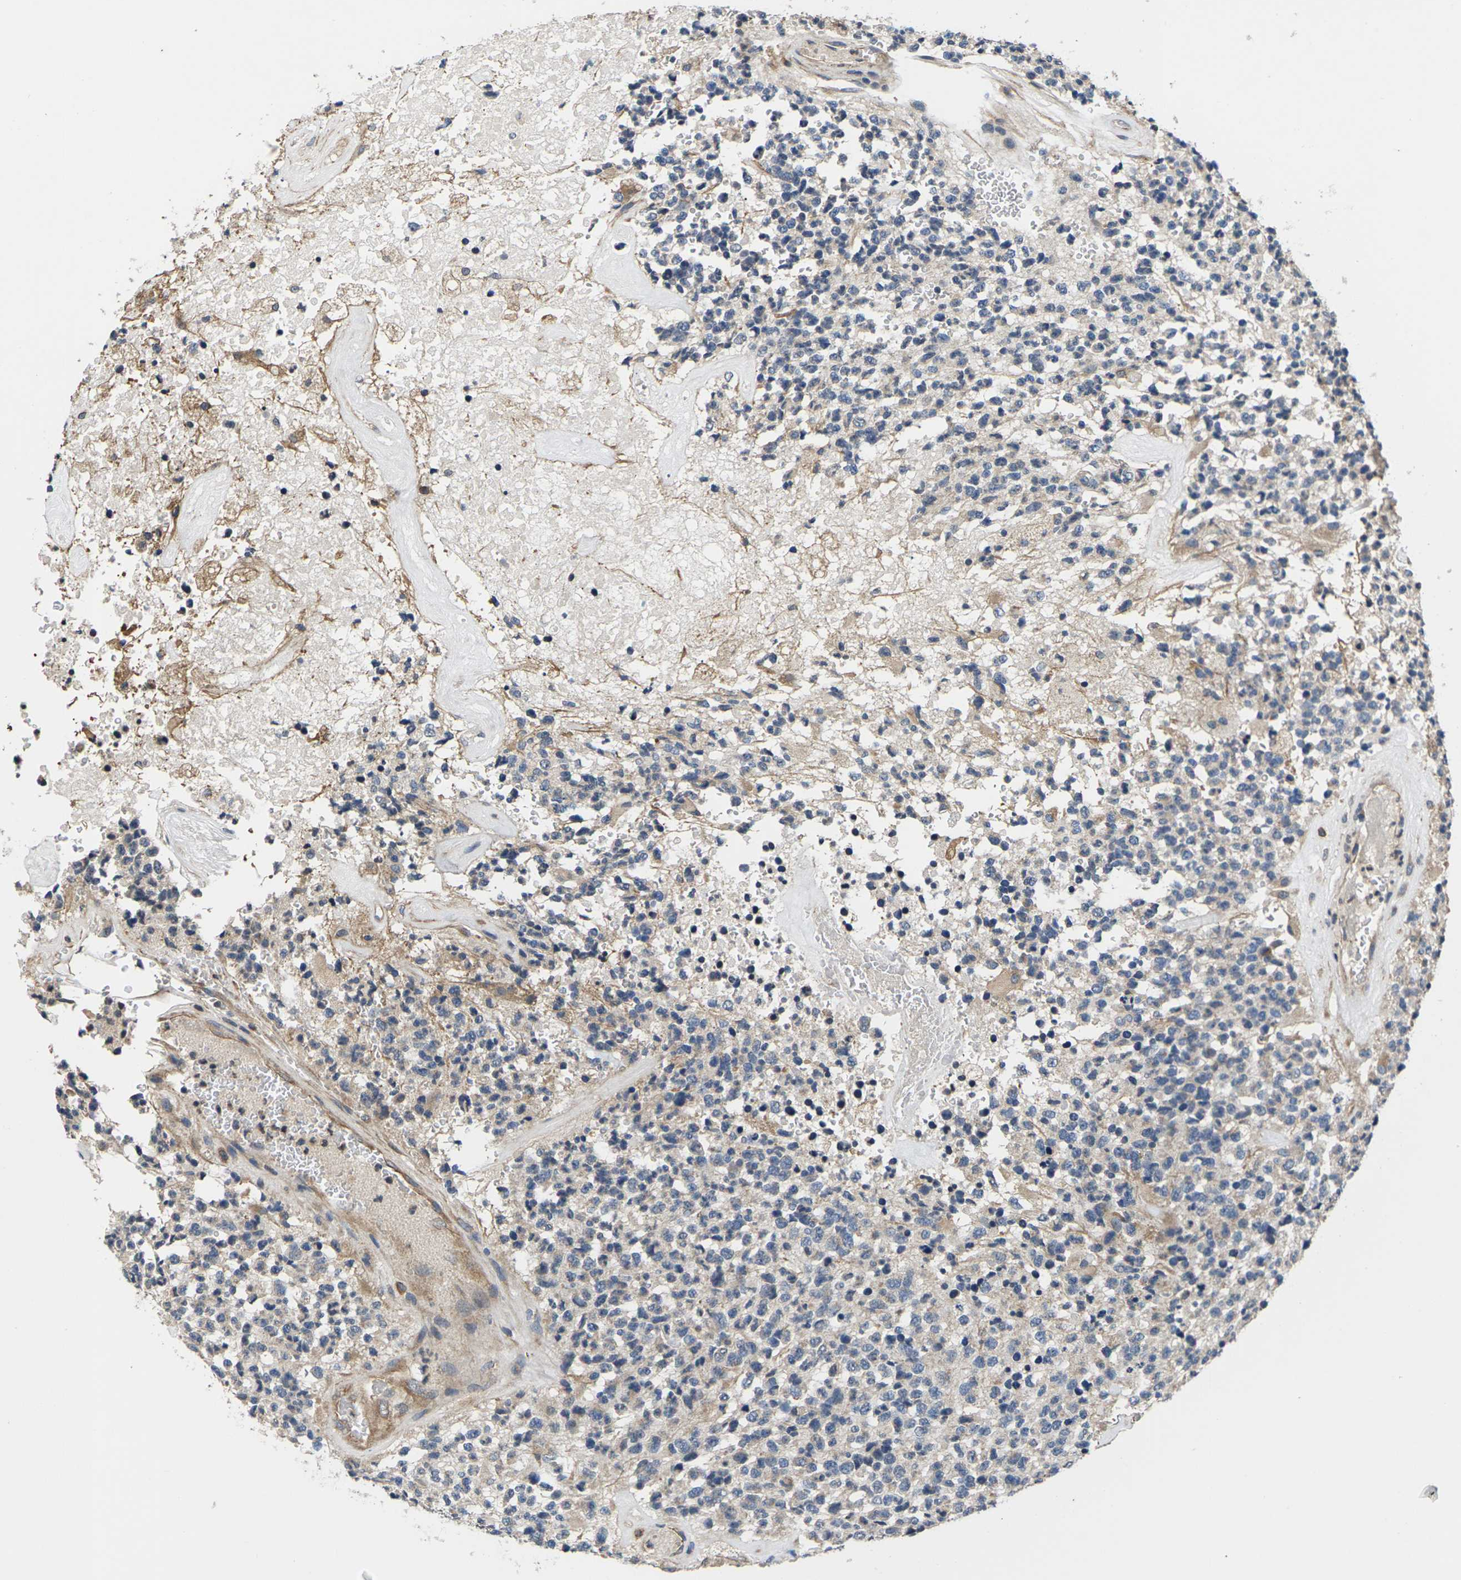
{"staining": {"intensity": "weak", "quantity": ">75%", "location": "cytoplasmic/membranous"}, "tissue": "glioma", "cell_type": "Tumor cells", "image_type": "cancer", "snomed": [{"axis": "morphology", "description": "Glioma, malignant, High grade"}, {"axis": "topography", "description": "pancreas cauda"}], "caption": "A micrograph of malignant glioma (high-grade) stained for a protein demonstrates weak cytoplasmic/membranous brown staining in tumor cells.", "gene": "DKK2", "patient": {"sex": "male", "age": 60}}